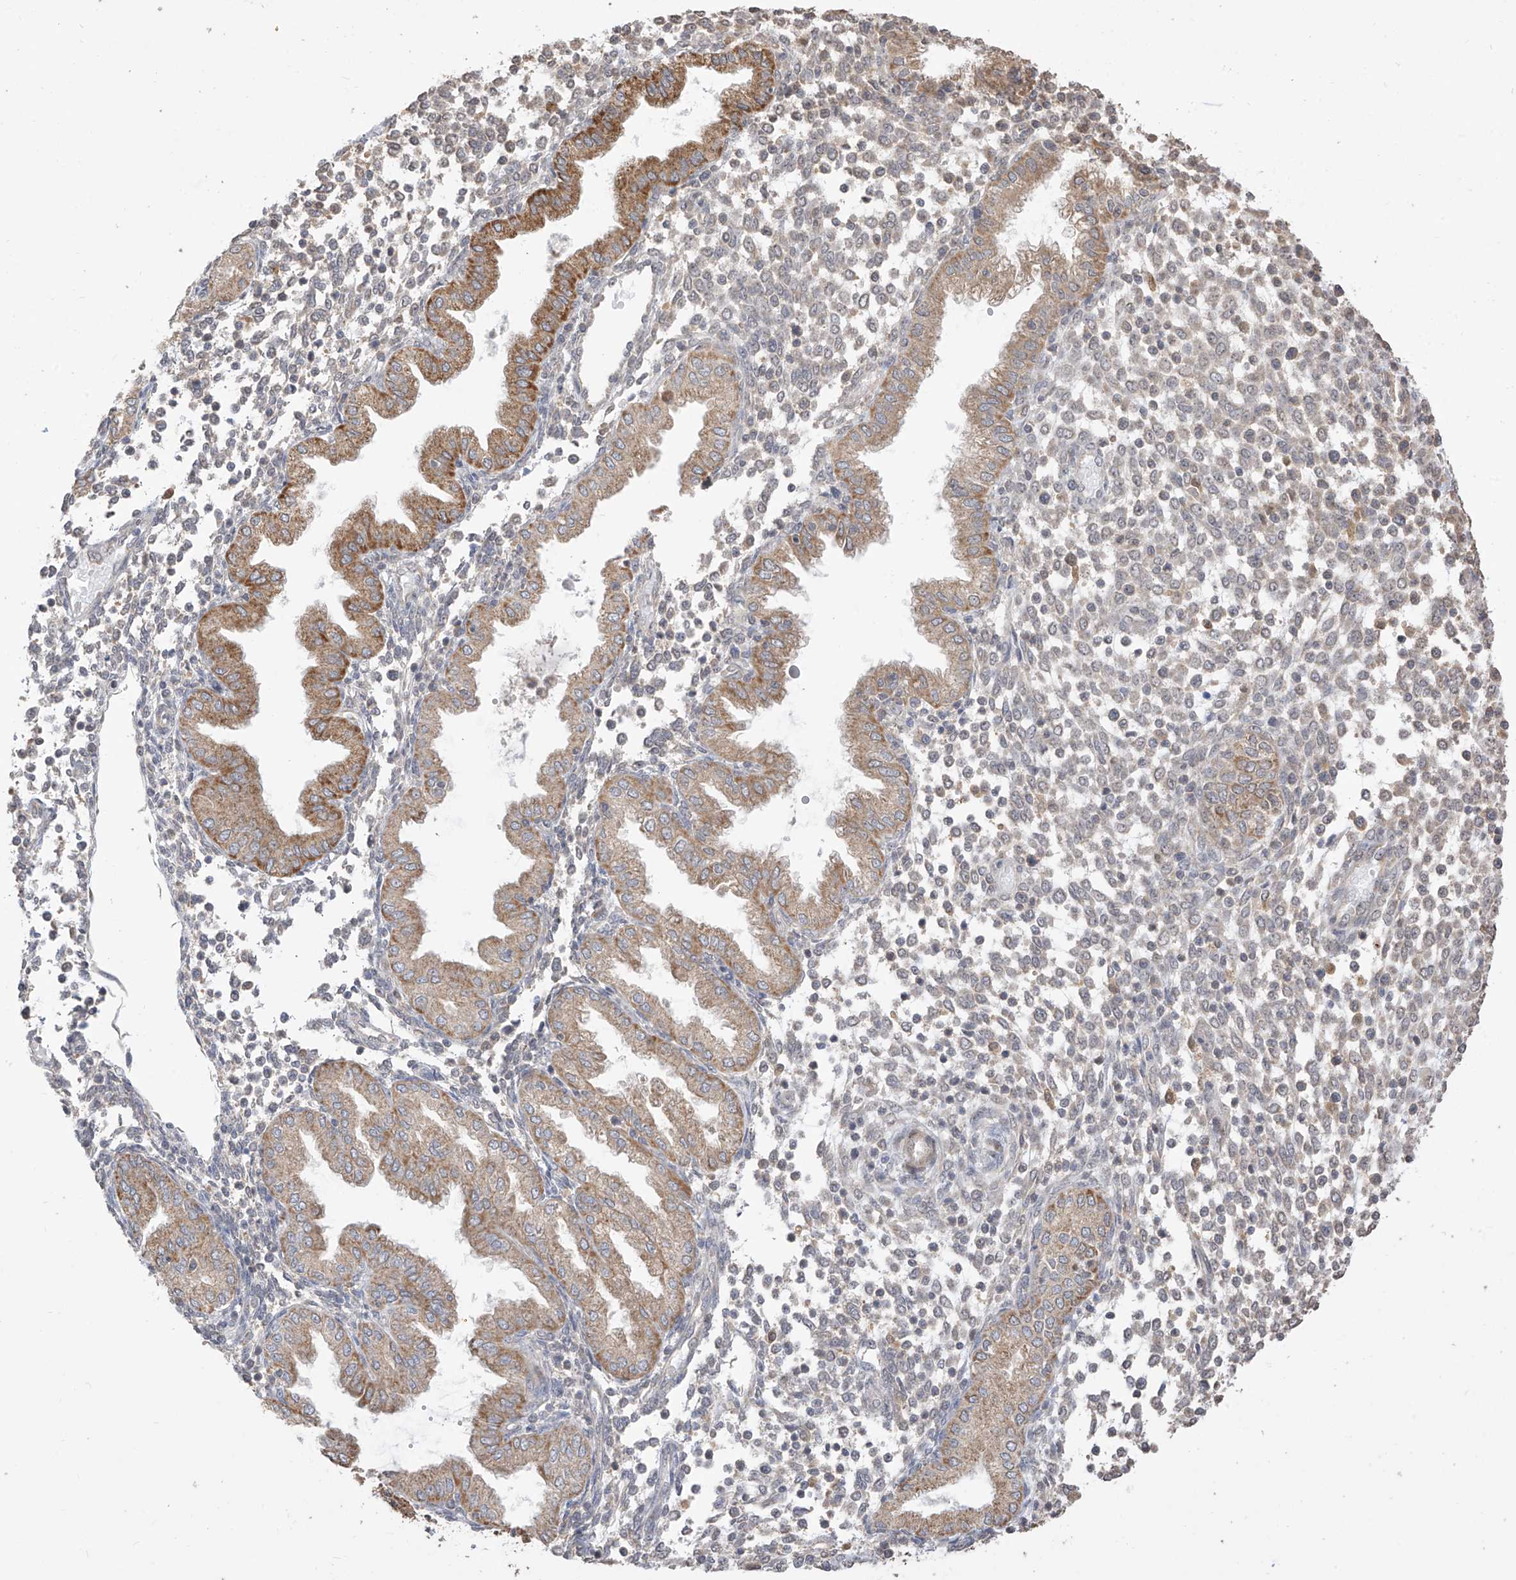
{"staining": {"intensity": "negative", "quantity": "none", "location": "none"}, "tissue": "endometrium", "cell_type": "Cells in endometrial stroma", "image_type": "normal", "snomed": [{"axis": "morphology", "description": "Normal tissue, NOS"}, {"axis": "topography", "description": "Endometrium"}], "caption": "Image shows no protein expression in cells in endometrial stroma of benign endometrium. Brightfield microscopy of immunohistochemistry stained with DAB (brown) and hematoxylin (blue), captured at high magnification.", "gene": "LATS1", "patient": {"sex": "female", "age": 53}}